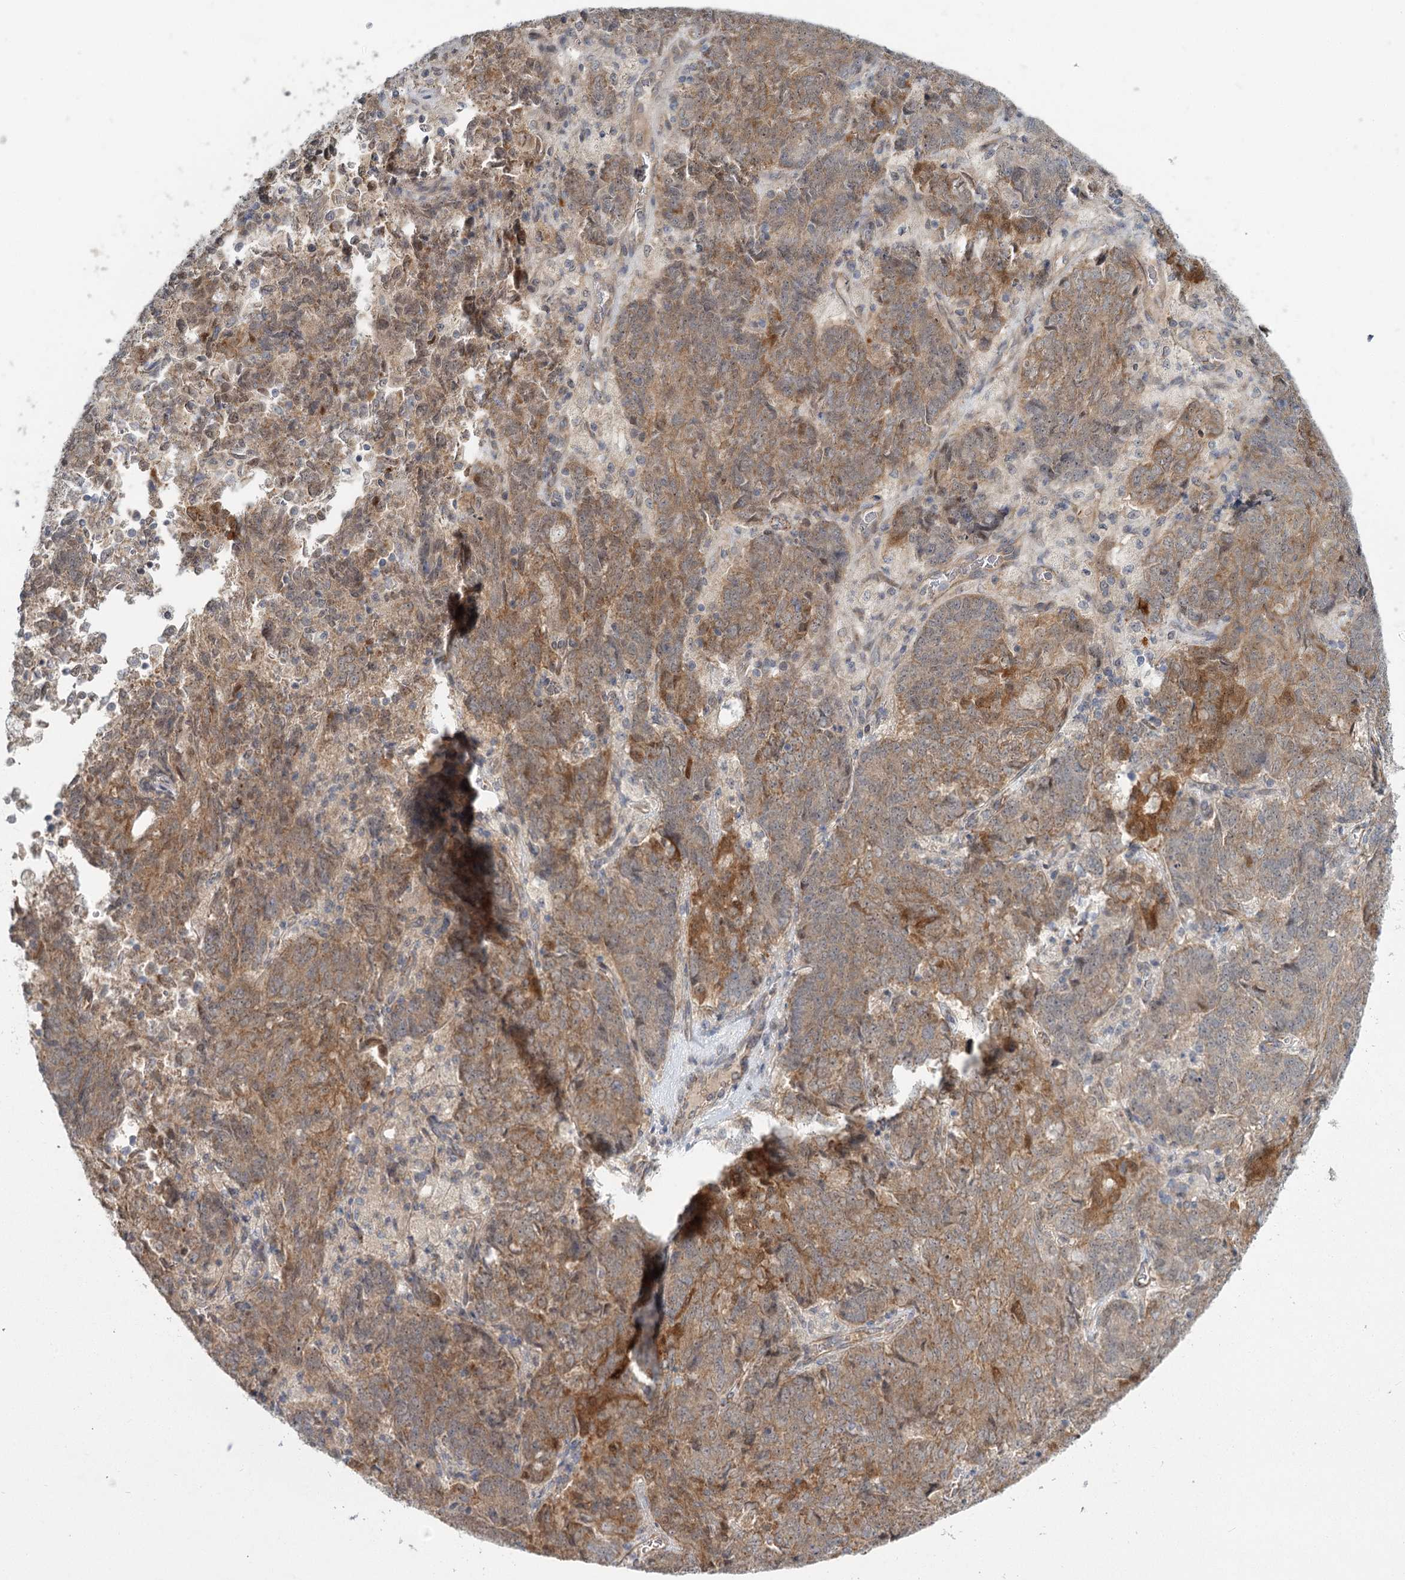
{"staining": {"intensity": "moderate", "quantity": ">75%", "location": "cytoplasmic/membranous"}, "tissue": "endometrial cancer", "cell_type": "Tumor cells", "image_type": "cancer", "snomed": [{"axis": "morphology", "description": "Adenocarcinoma, NOS"}, {"axis": "topography", "description": "Endometrium"}], "caption": "The micrograph reveals a brown stain indicating the presence of a protein in the cytoplasmic/membranous of tumor cells in endometrial cancer (adenocarcinoma).", "gene": "TBC1D9B", "patient": {"sex": "female", "age": 80}}